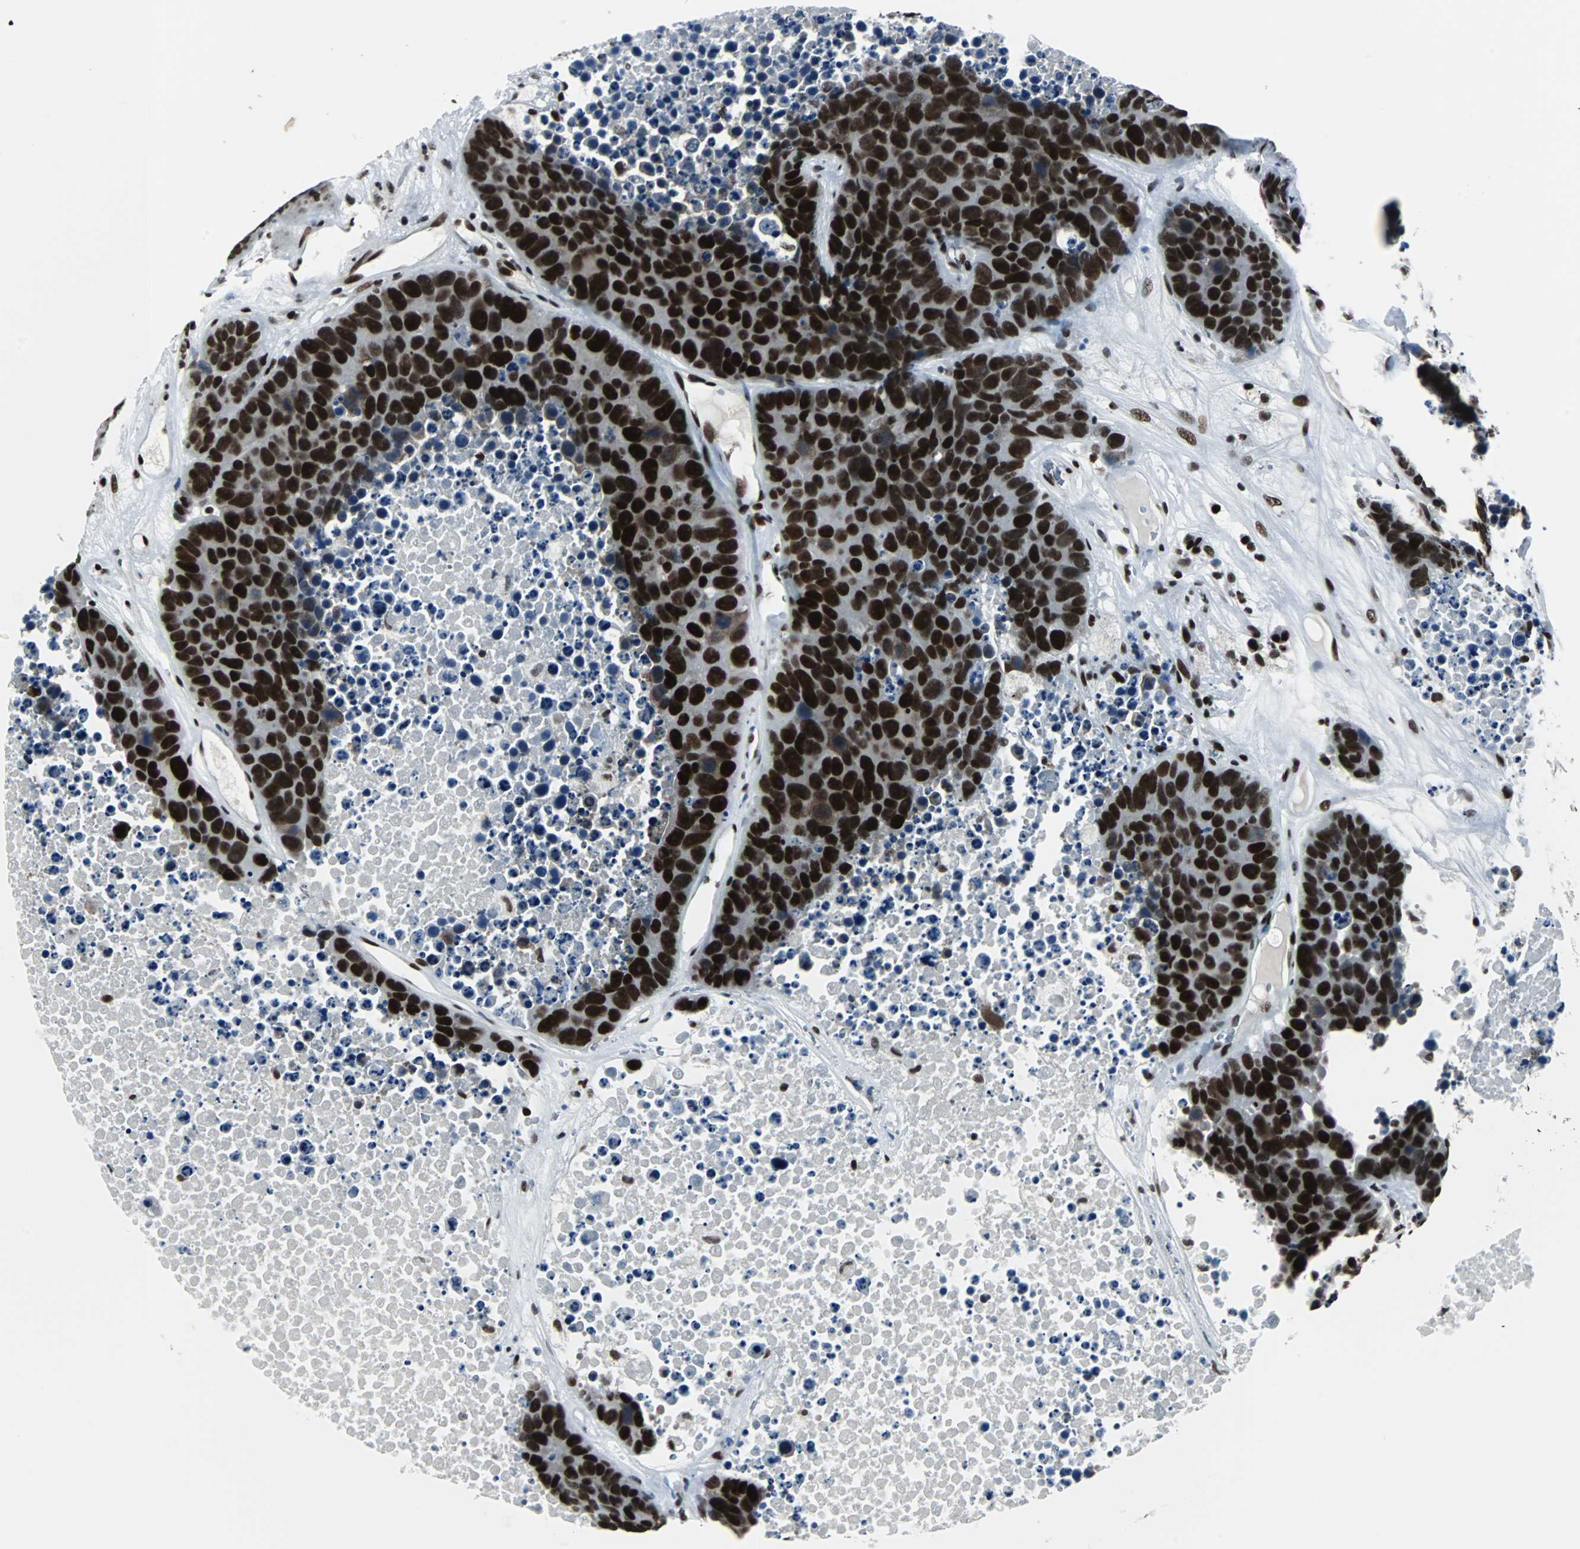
{"staining": {"intensity": "strong", "quantity": ">75%", "location": "nuclear"}, "tissue": "carcinoid", "cell_type": "Tumor cells", "image_type": "cancer", "snomed": [{"axis": "morphology", "description": "Carcinoid, malignant, NOS"}, {"axis": "topography", "description": "Lung"}], "caption": "Immunohistochemistry staining of malignant carcinoid, which displays high levels of strong nuclear expression in approximately >75% of tumor cells indicating strong nuclear protein expression. The staining was performed using DAB (brown) for protein detection and nuclei were counterstained in hematoxylin (blue).", "gene": "MEF2D", "patient": {"sex": "male", "age": 60}}